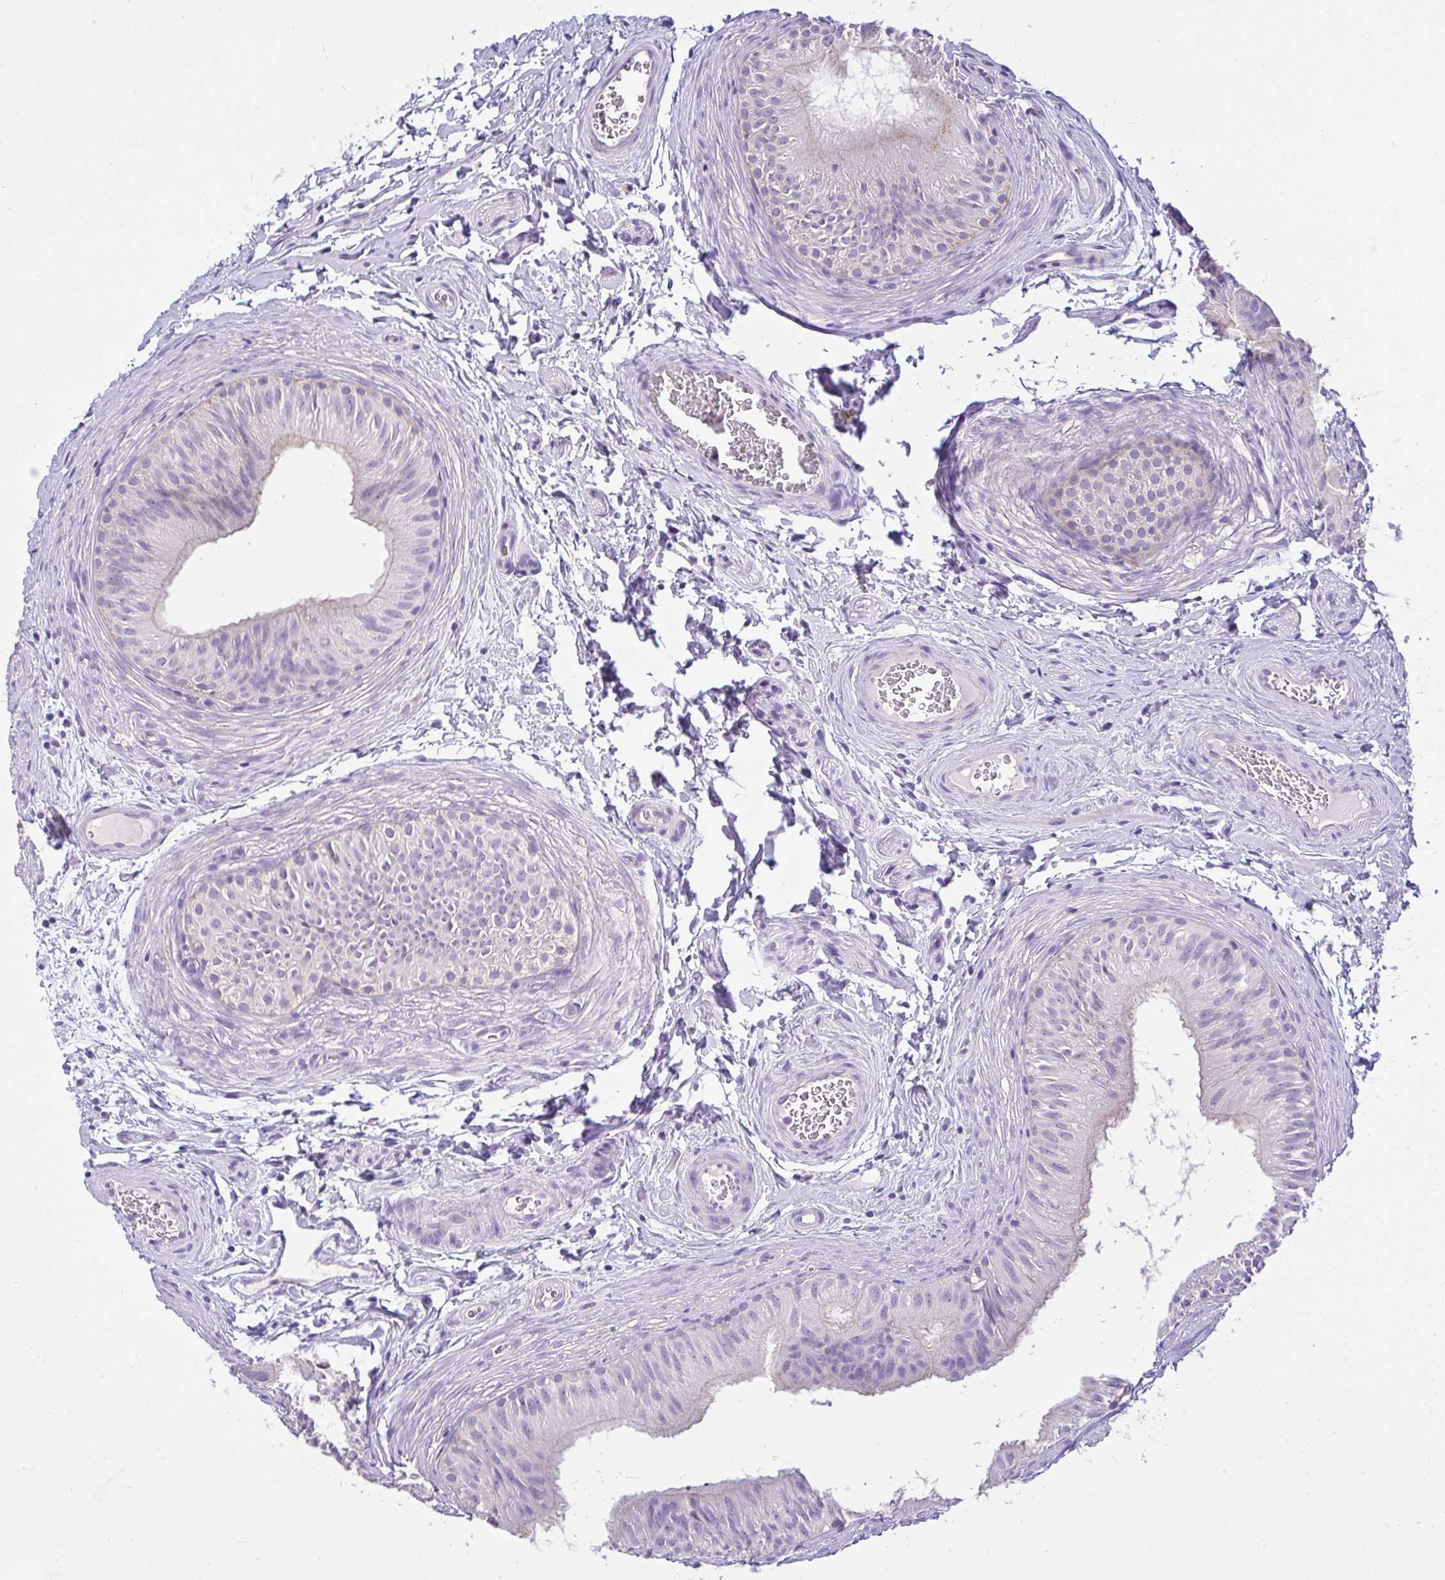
{"staining": {"intensity": "negative", "quantity": "none", "location": "none"}, "tissue": "epididymis", "cell_type": "Glandular cells", "image_type": "normal", "snomed": [{"axis": "morphology", "description": "Normal tissue, NOS"}, {"axis": "topography", "description": "Epididymis"}], "caption": "An IHC histopathology image of unremarkable epididymis is shown. There is no staining in glandular cells of epididymis.", "gene": "CTU1", "patient": {"sex": "male", "age": 24}}